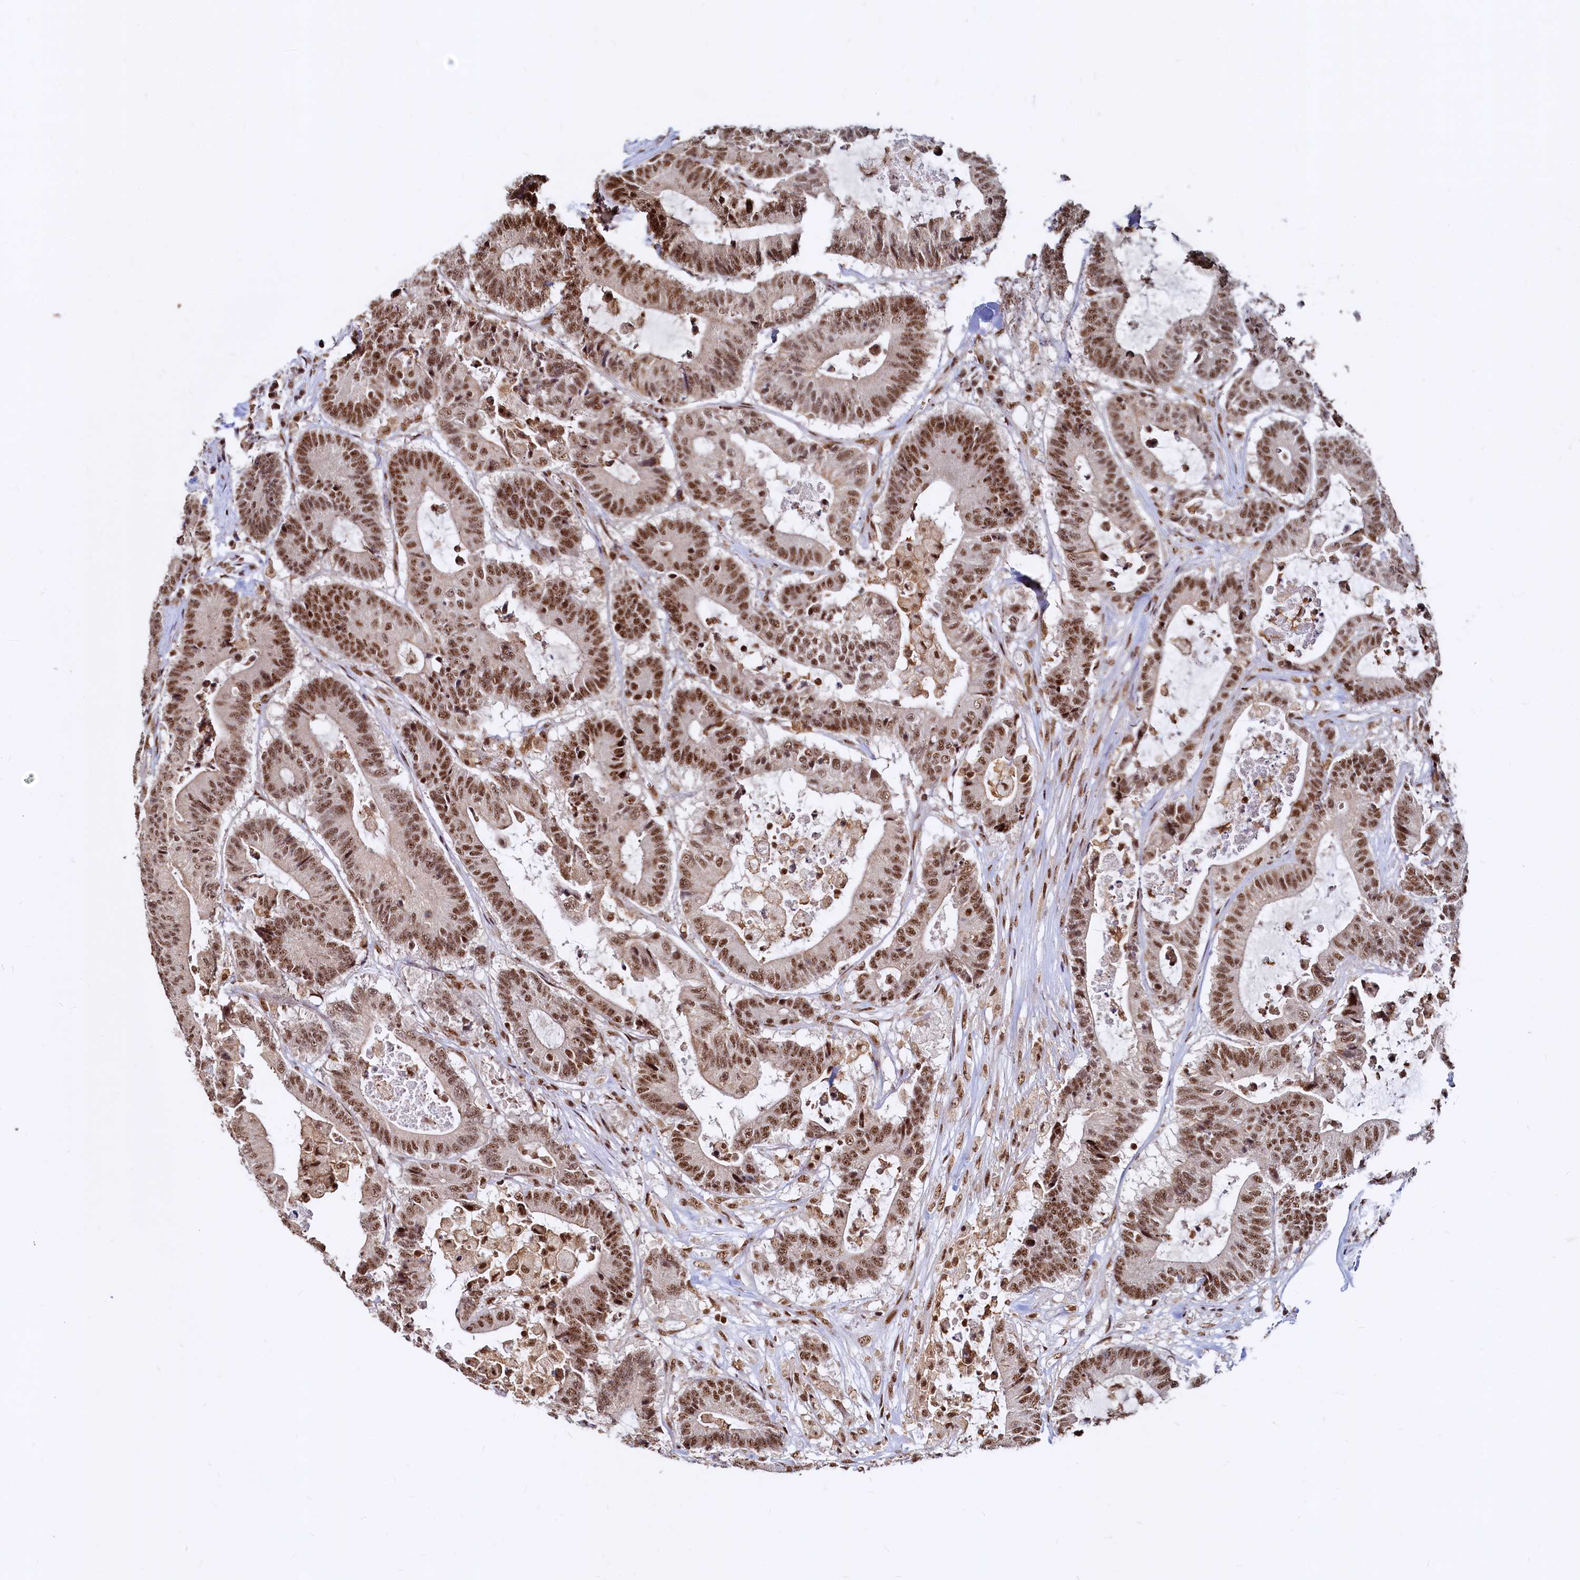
{"staining": {"intensity": "moderate", "quantity": ">75%", "location": "nuclear"}, "tissue": "colorectal cancer", "cell_type": "Tumor cells", "image_type": "cancer", "snomed": [{"axis": "morphology", "description": "Adenocarcinoma, NOS"}, {"axis": "topography", "description": "Colon"}], "caption": "An immunohistochemistry (IHC) micrograph of neoplastic tissue is shown. Protein staining in brown shows moderate nuclear positivity in colorectal adenocarcinoma within tumor cells.", "gene": "RSRC2", "patient": {"sex": "female", "age": 84}}